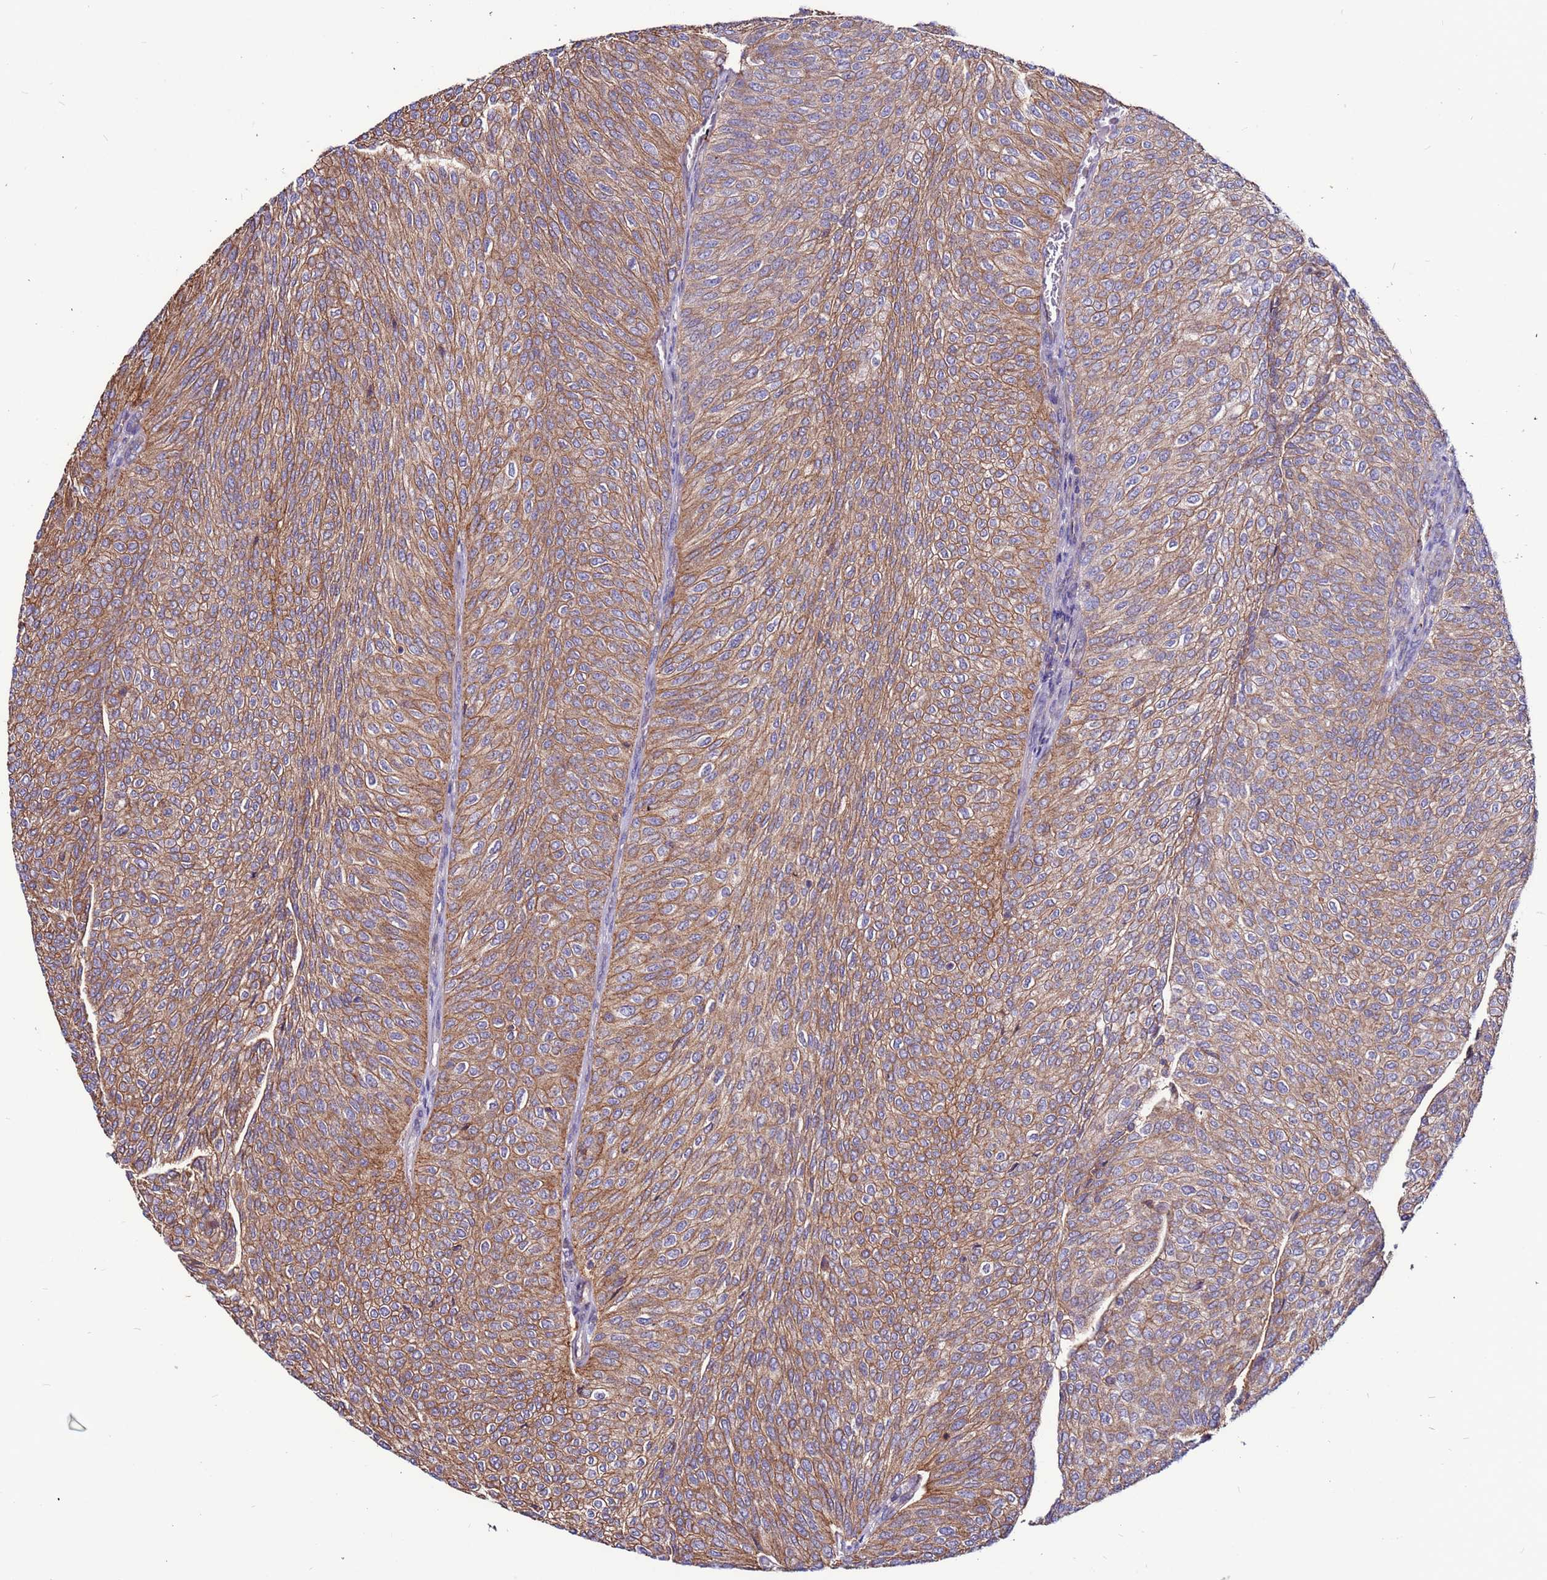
{"staining": {"intensity": "moderate", "quantity": ">75%", "location": "cytoplasmic/membranous"}, "tissue": "urothelial cancer", "cell_type": "Tumor cells", "image_type": "cancer", "snomed": [{"axis": "morphology", "description": "Urothelial carcinoma, High grade"}, {"axis": "topography", "description": "Urinary bladder"}], "caption": "Human urothelial cancer stained with a brown dye reveals moderate cytoplasmic/membranous positive staining in about >75% of tumor cells.", "gene": "NRN1L", "patient": {"sex": "female", "age": 79}}